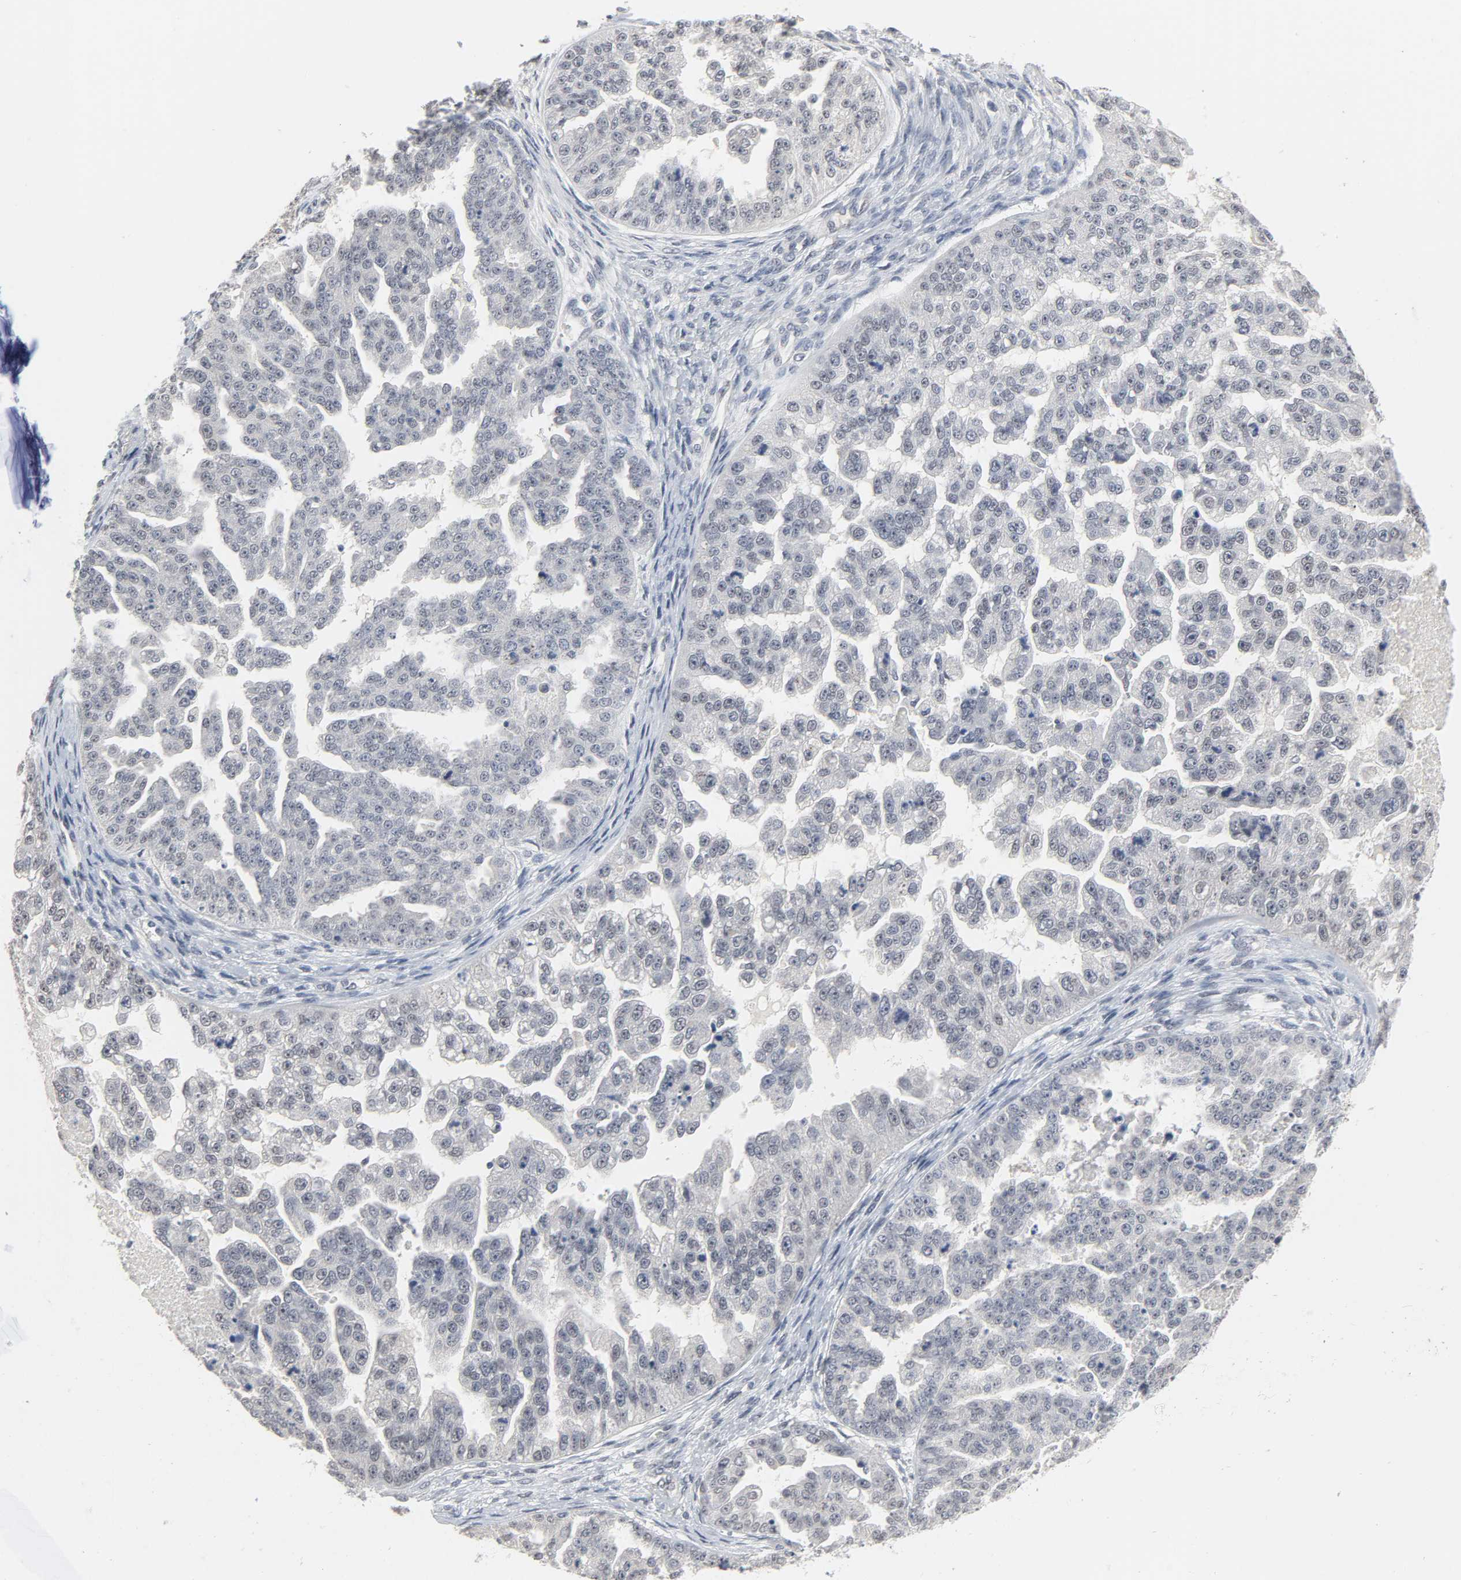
{"staining": {"intensity": "negative", "quantity": "none", "location": "none"}, "tissue": "ovarian cancer", "cell_type": "Tumor cells", "image_type": "cancer", "snomed": [{"axis": "morphology", "description": "Cystadenocarcinoma, serous, NOS"}, {"axis": "topography", "description": "Ovary"}], "caption": "Tumor cells are negative for brown protein staining in serous cystadenocarcinoma (ovarian).", "gene": "ACSS2", "patient": {"sex": "female", "age": 58}}